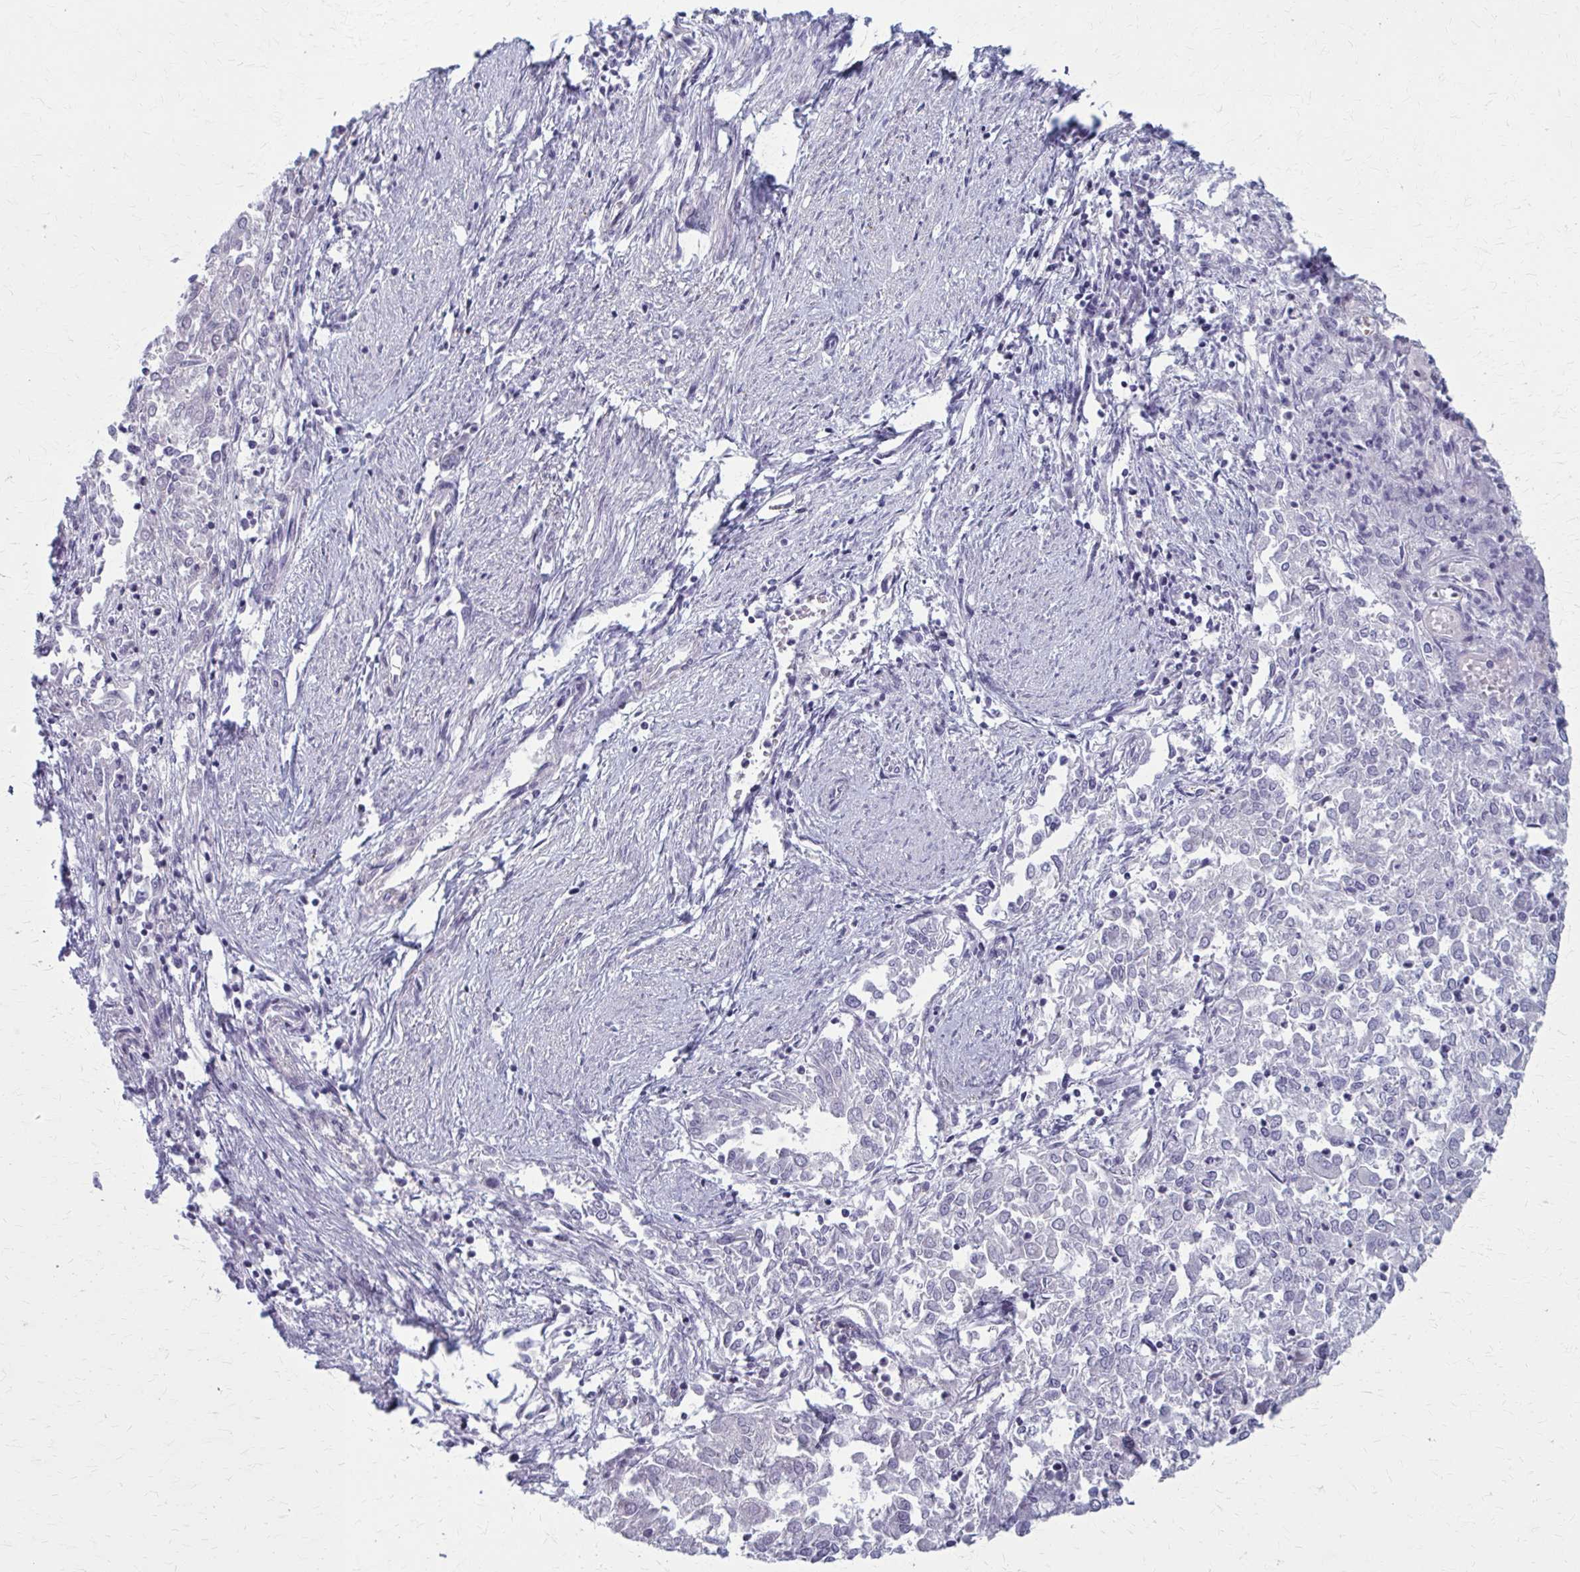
{"staining": {"intensity": "negative", "quantity": "none", "location": "none"}, "tissue": "endometrial cancer", "cell_type": "Tumor cells", "image_type": "cancer", "snomed": [{"axis": "morphology", "description": "Adenocarcinoma, NOS"}, {"axis": "topography", "description": "Endometrium"}], "caption": "IHC image of endometrial cancer (adenocarcinoma) stained for a protein (brown), which shows no expression in tumor cells. (DAB immunohistochemistry (IHC) with hematoxylin counter stain).", "gene": "CASQ2", "patient": {"sex": "female", "age": 57}}